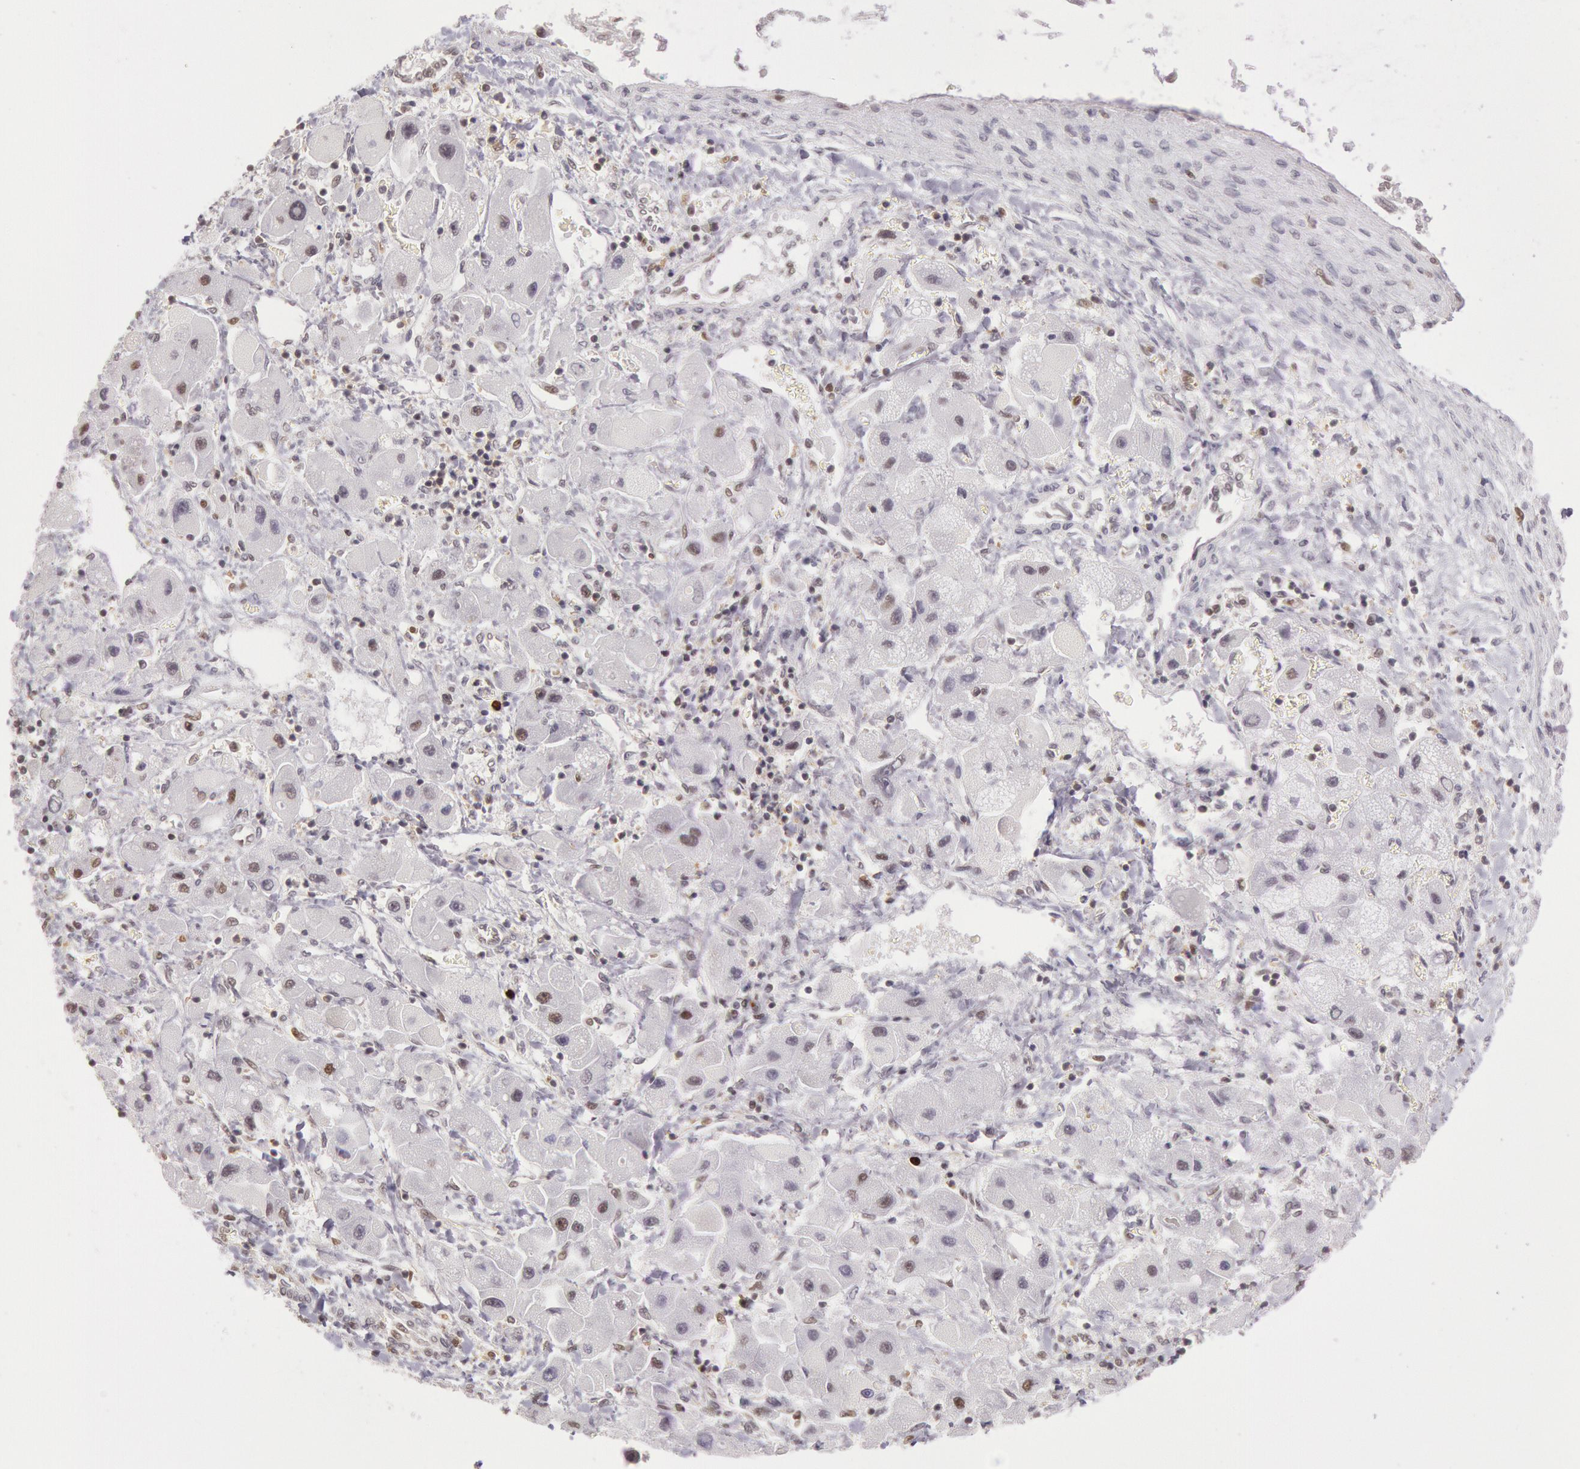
{"staining": {"intensity": "weak", "quantity": "25%-75%", "location": "nuclear"}, "tissue": "liver cancer", "cell_type": "Tumor cells", "image_type": "cancer", "snomed": [{"axis": "morphology", "description": "Carcinoma, Hepatocellular, NOS"}, {"axis": "topography", "description": "Liver"}], "caption": "Immunohistochemistry (IHC) of human hepatocellular carcinoma (liver) shows low levels of weak nuclear positivity in about 25%-75% of tumor cells. (brown staining indicates protein expression, while blue staining denotes nuclei).", "gene": "ESS2", "patient": {"sex": "male", "age": 24}}